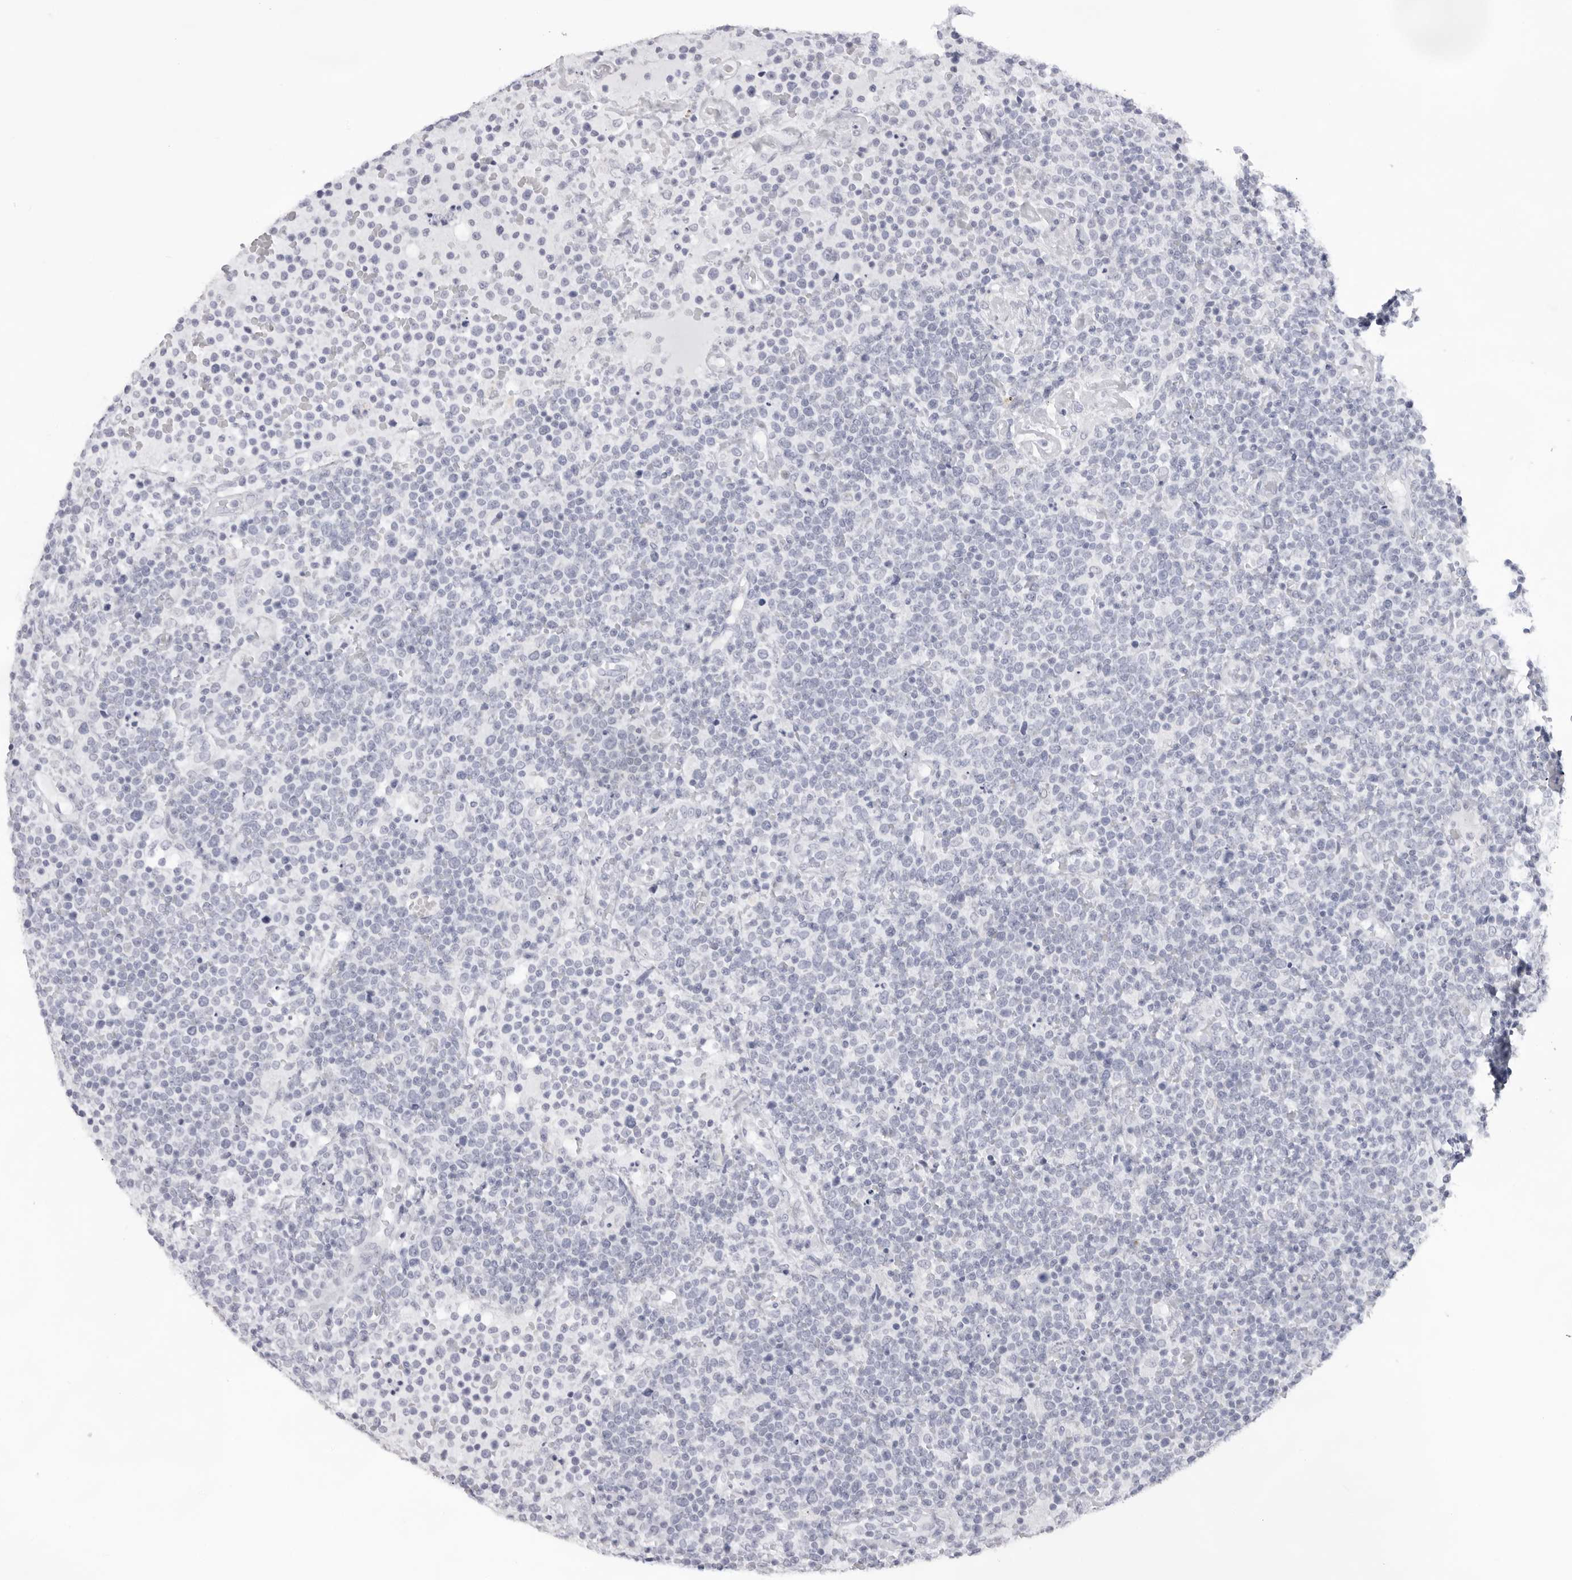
{"staining": {"intensity": "negative", "quantity": "none", "location": "none"}, "tissue": "lymphoma", "cell_type": "Tumor cells", "image_type": "cancer", "snomed": [{"axis": "morphology", "description": "Malignant lymphoma, non-Hodgkin's type, High grade"}, {"axis": "topography", "description": "Lymph node"}], "caption": "Human lymphoma stained for a protein using immunohistochemistry displays no expression in tumor cells.", "gene": "KLK12", "patient": {"sex": "male", "age": 61}}